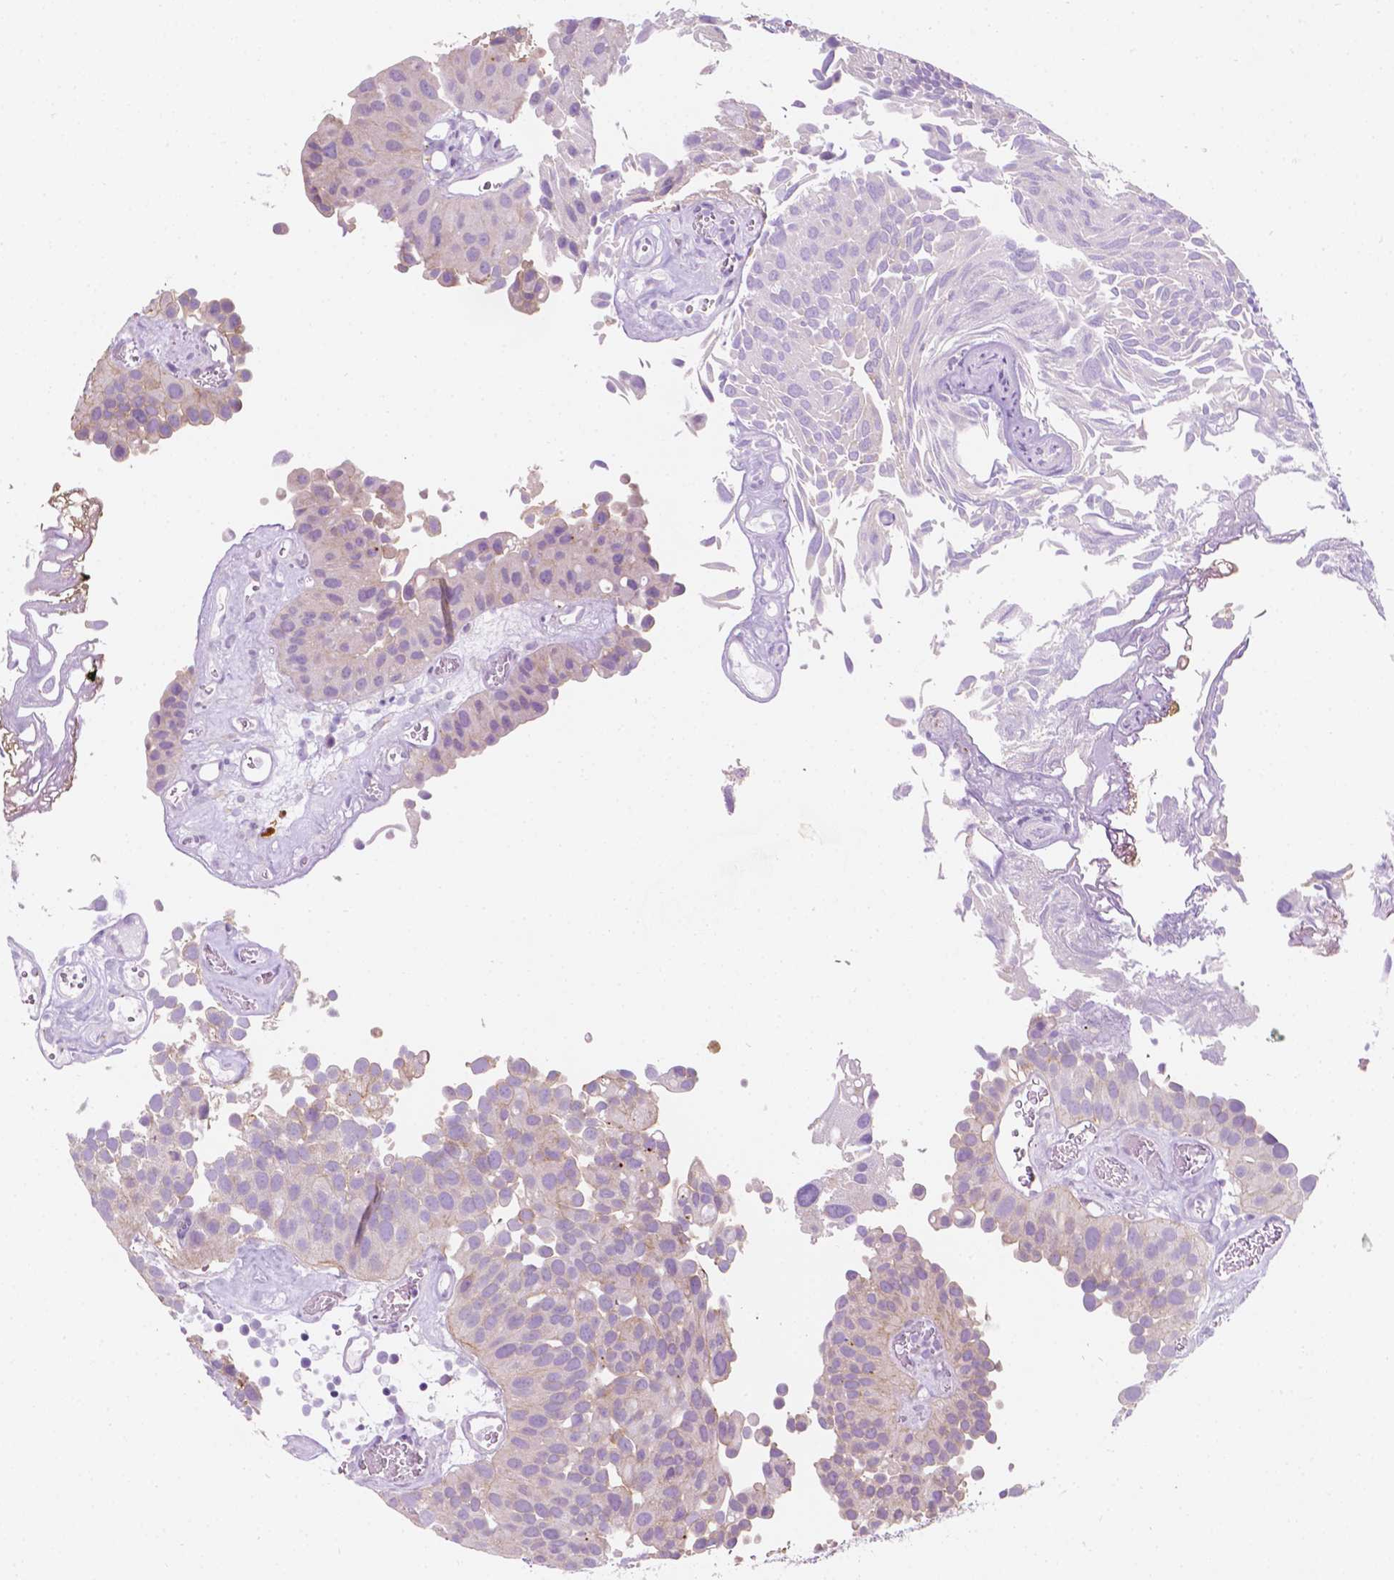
{"staining": {"intensity": "weak", "quantity": "<25%", "location": "cytoplasmic/membranous"}, "tissue": "urothelial cancer", "cell_type": "Tumor cells", "image_type": "cancer", "snomed": [{"axis": "morphology", "description": "Urothelial carcinoma, Low grade"}, {"axis": "topography", "description": "Urinary bladder"}], "caption": "DAB (3,3'-diaminobenzidine) immunohistochemical staining of urothelial cancer shows no significant expression in tumor cells.", "gene": "NOS1AP", "patient": {"sex": "female", "age": 69}}